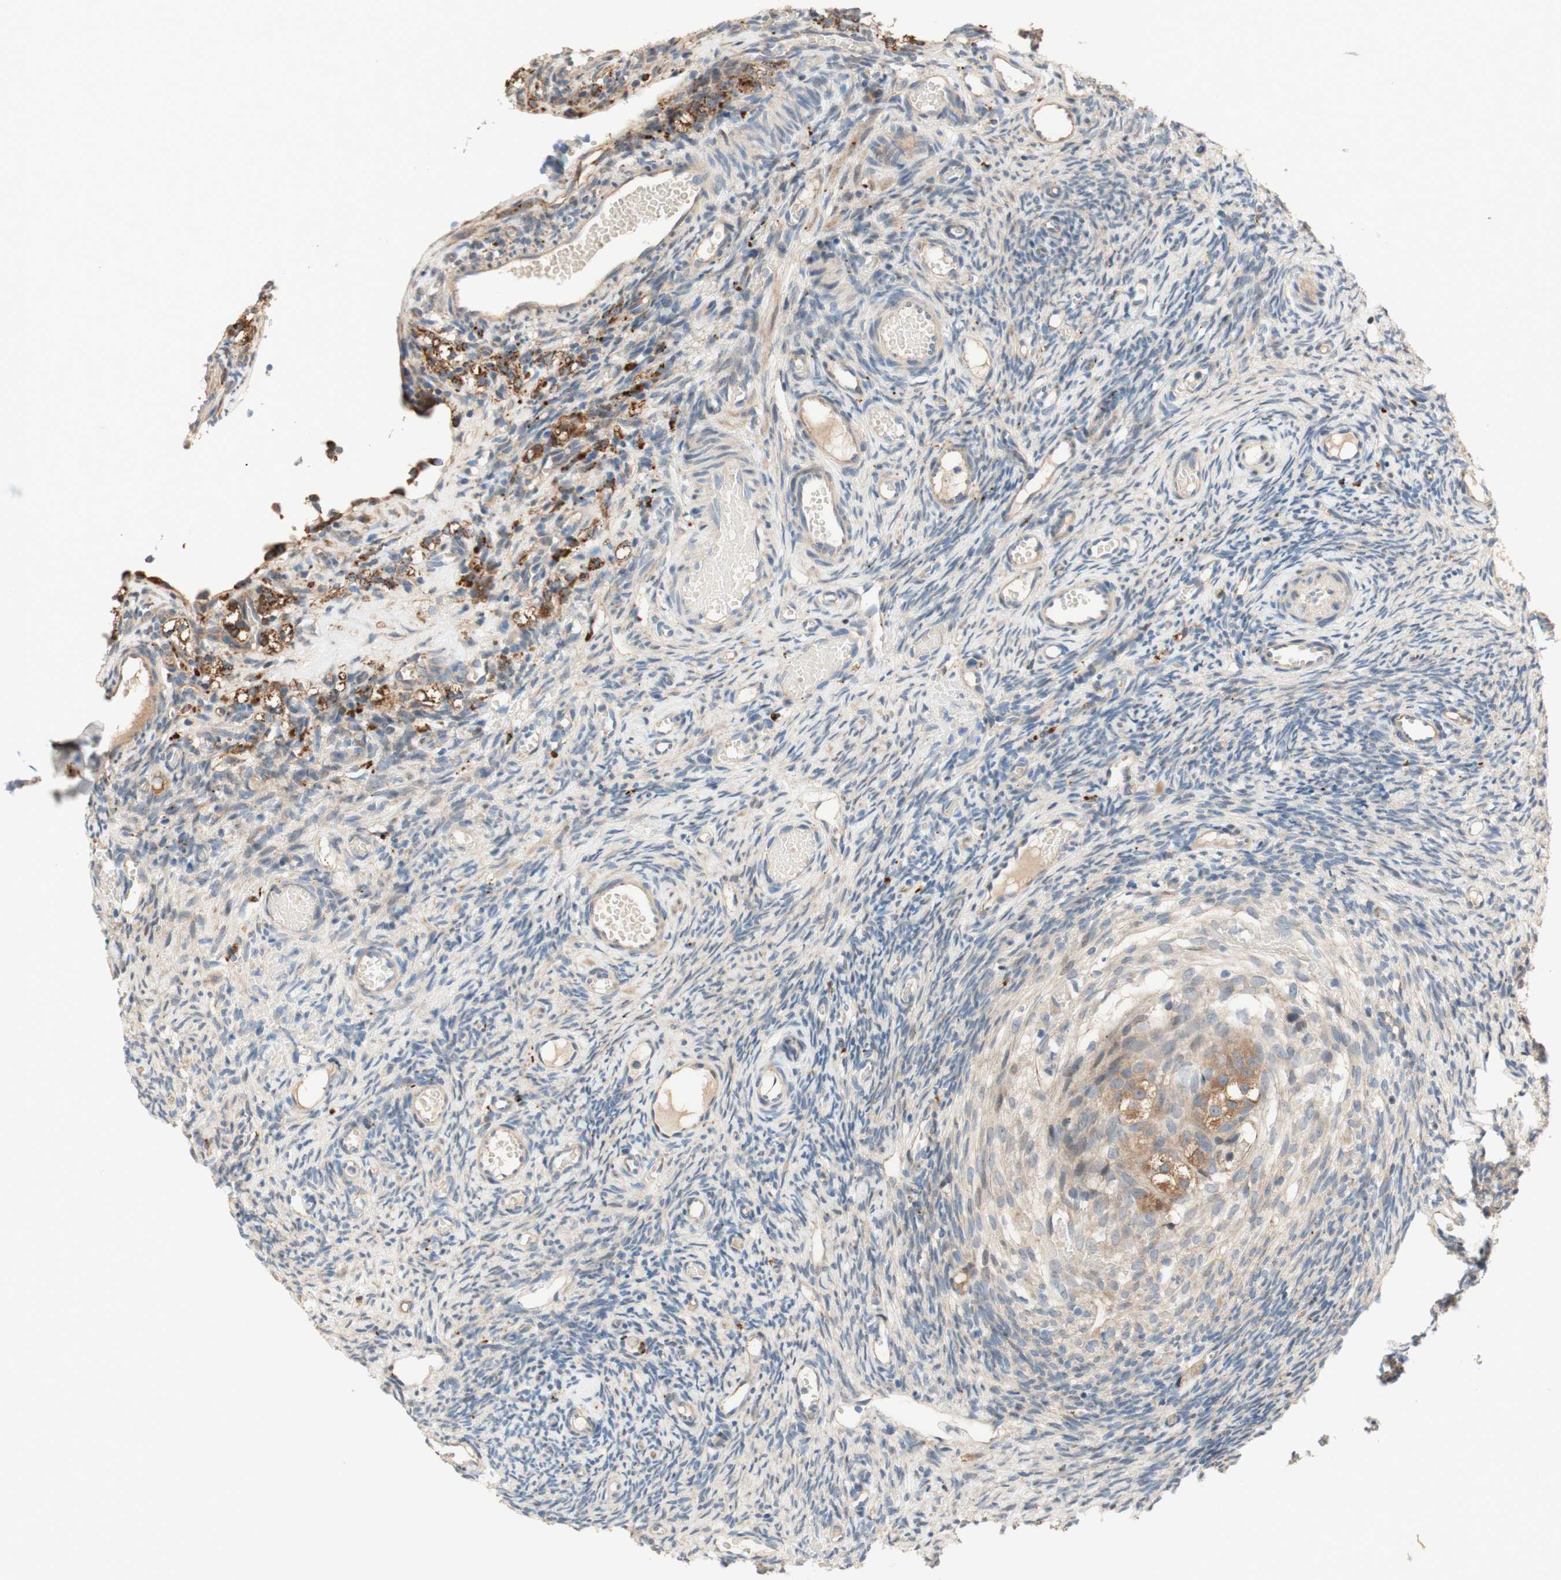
{"staining": {"intensity": "negative", "quantity": "none", "location": "none"}, "tissue": "ovary", "cell_type": "Ovarian stroma cells", "image_type": "normal", "snomed": [{"axis": "morphology", "description": "Normal tissue, NOS"}, {"axis": "topography", "description": "Ovary"}], "caption": "Ovarian stroma cells show no significant expression in normal ovary. The staining was performed using DAB (3,3'-diaminobenzidine) to visualize the protein expression in brown, while the nuclei were stained in blue with hematoxylin (Magnification: 20x).", "gene": "PTPN21", "patient": {"sex": "female", "age": 35}}